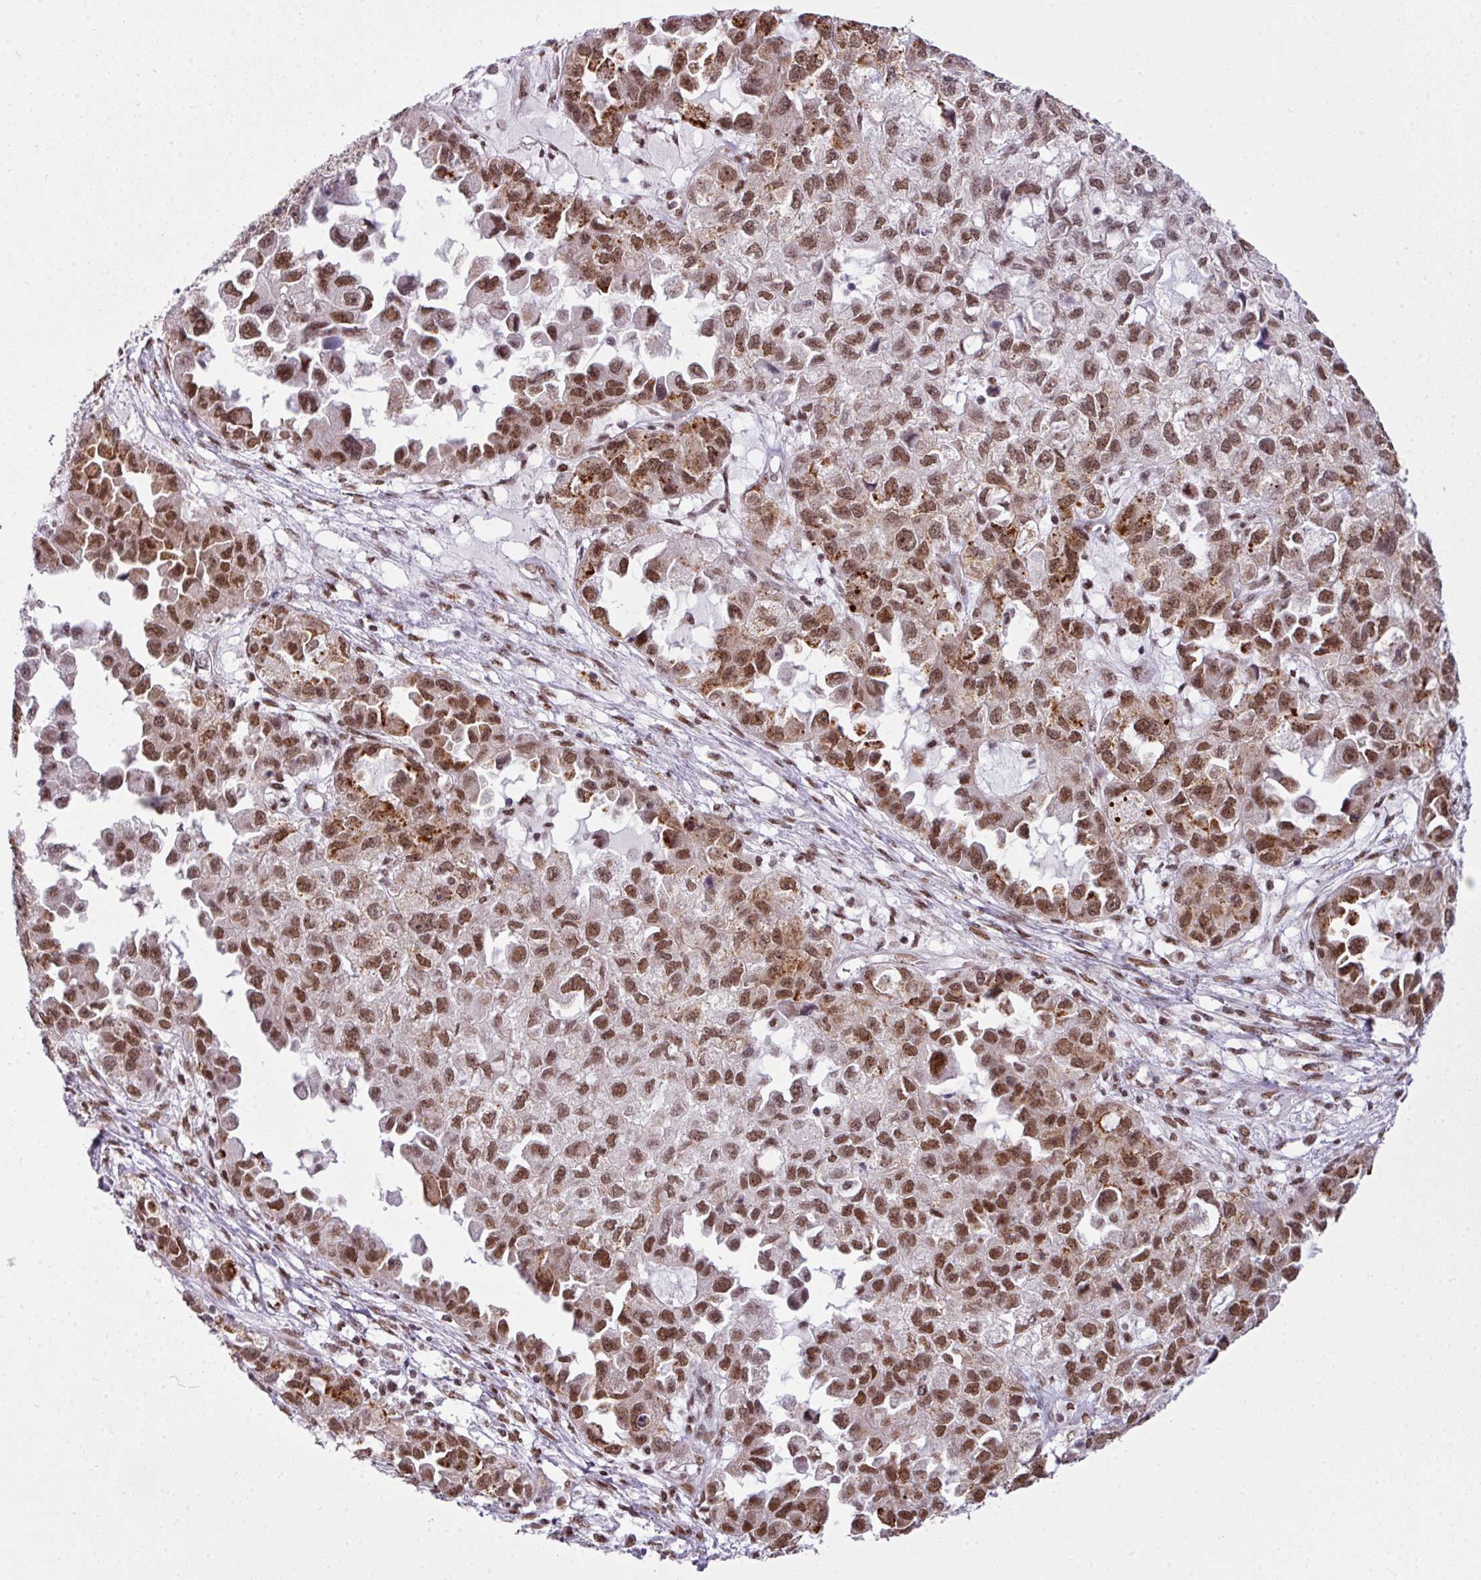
{"staining": {"intensity": "moderate", "quantity": ">75%", "location": "nuclear"}, "tissue": "ovarian cancer", "cell_type": "Tumor cells", "image_type": "cancer", "snomed": [{"axis": "morphology", "description": "Cystadenocarcinoma, serous, NOS"}, {"axis": "topography", "description": "Ovary"}], "caption": "Immunohistochemistry photomicrograph of ovarian cancer stained for a protein (brown), which exhibits medium levels of moderate nuclear staining in about >75% of tumor cells.", "gene": "ARL6IP4", "patient": {"sex": "female", "age": 84}}